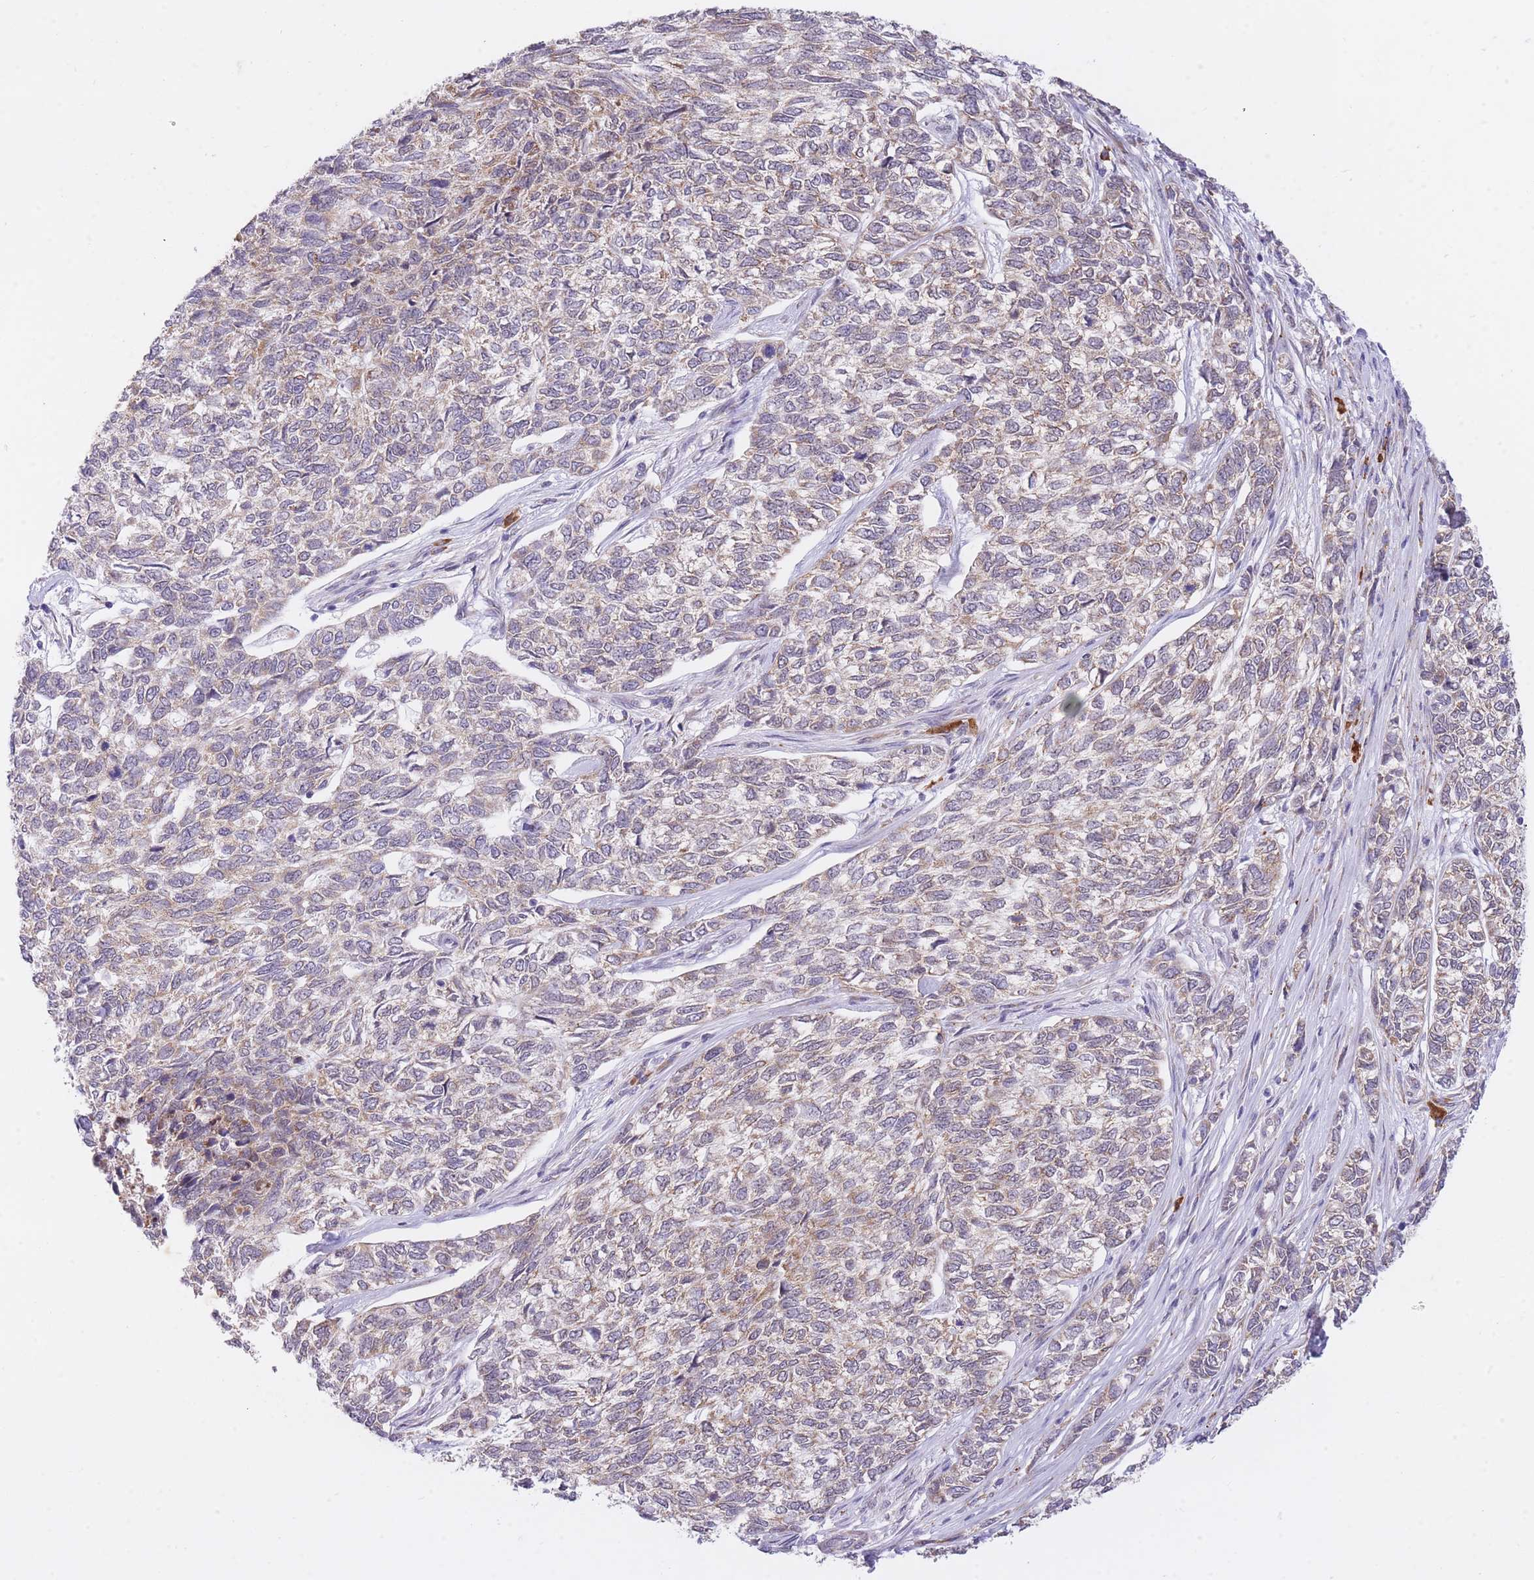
{"staining": {"intensity": "moderate", "quantity": "<25%", "location": "cytoplasmic/membranous"}, "tissue": "skin cancer", "cell_type": "Tumor cells", "image_type": "cancer", "snomed": [{"axis": "morphology", "description": "Basal cell carcinoma"}, {"axis": "topography", "description": "Skin"}], "caption": "There is low levels of moderate cytoplasmic/membranous positivity in tumor cells of skin basal cell carcinoma, as demonstrated by immunohistochemical staining (brown color).", "gene": "EXOSC8", "patient": {"sex": "female", "age": 65}}